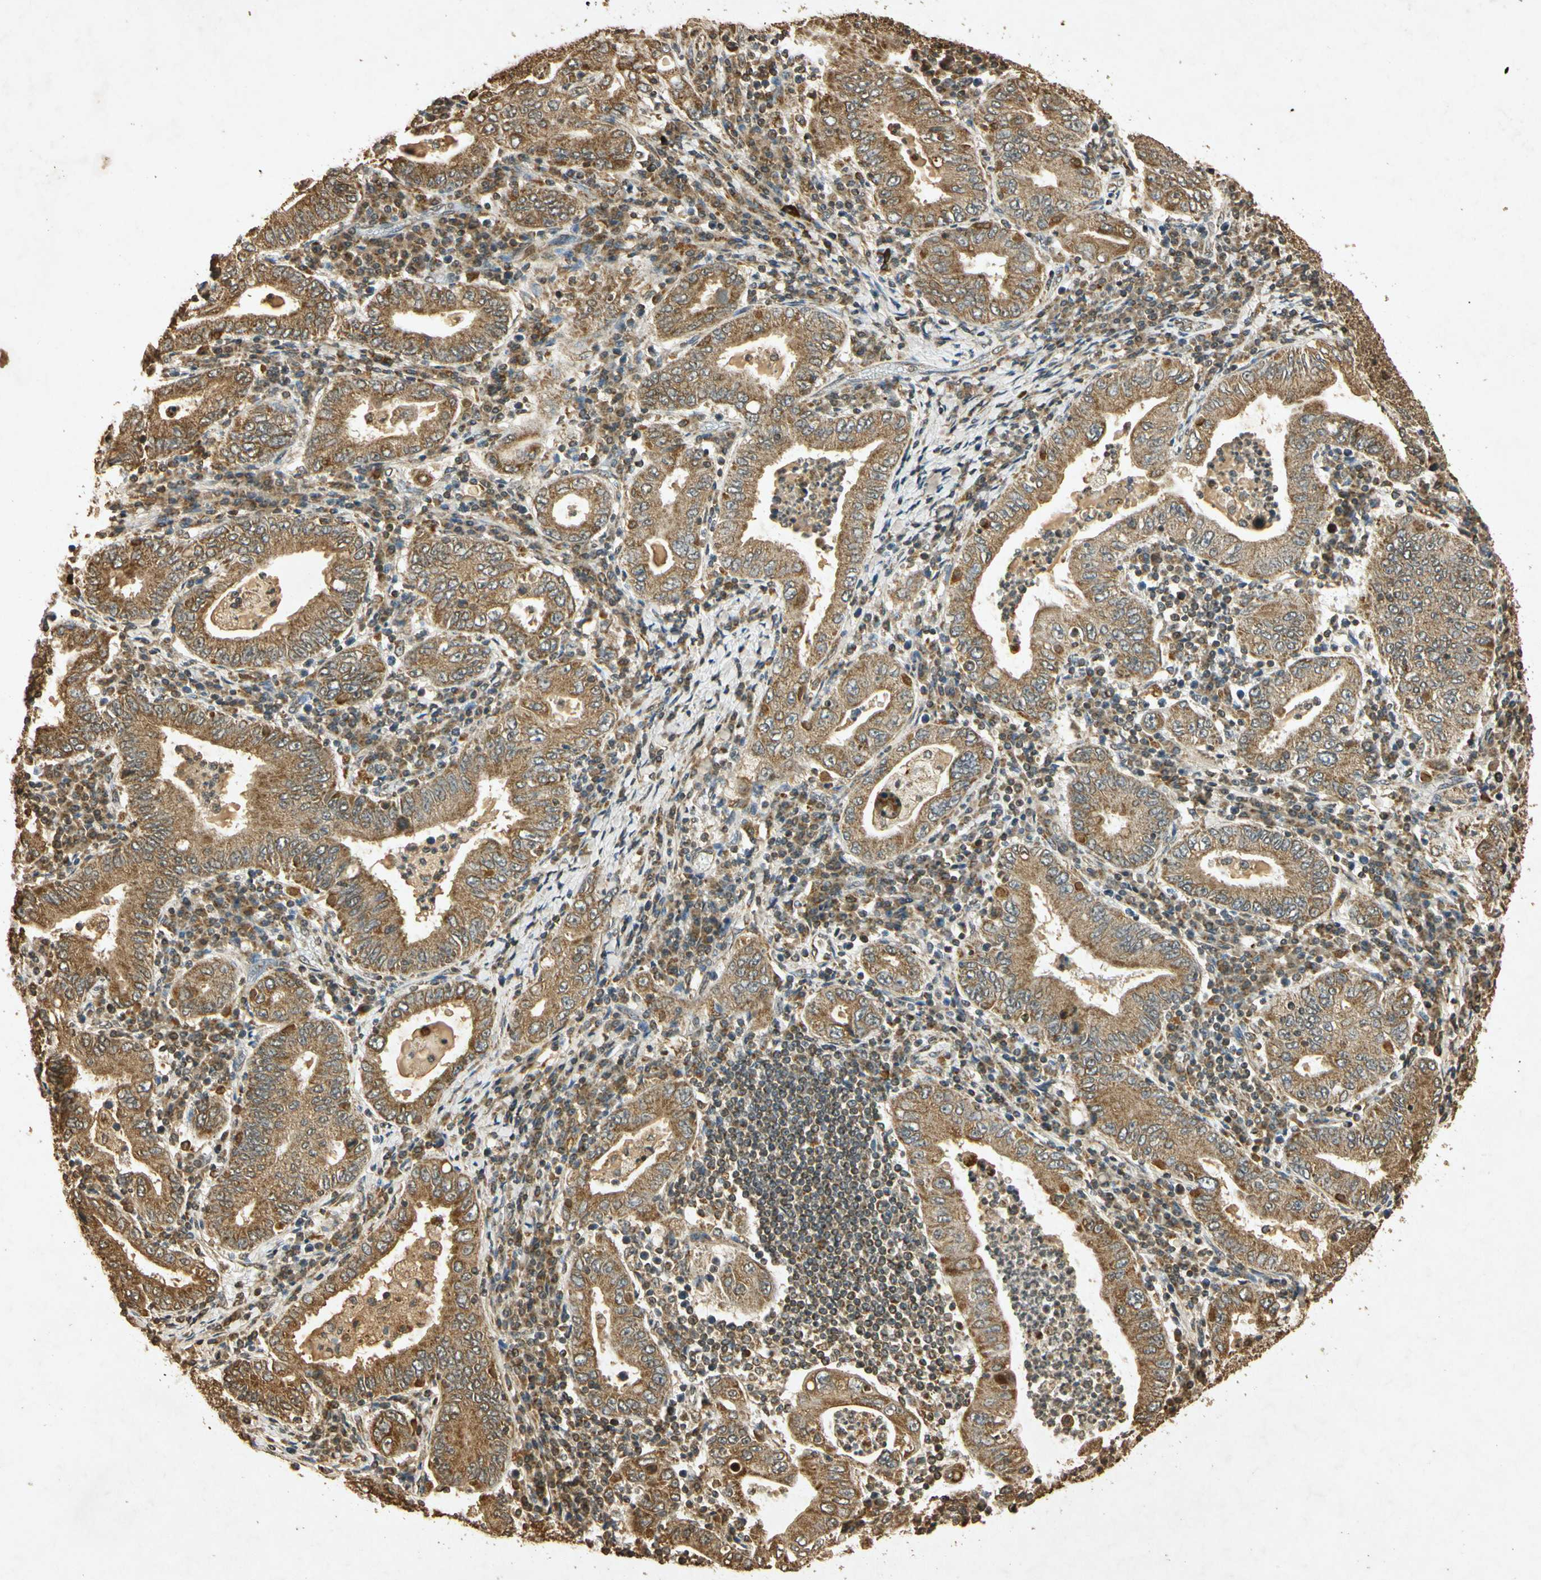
{"staining": {"intensity": "moderate", "quantity": ">75%", "location": "cytoplasmic/membranous"}, "tissue": "stomach cancer", "cell_type": "Tumor cells", "image_type": "cancer", "snomed": [{"axis": "morphology", "description": "Normal tissue, NOS"}, {"axis": "morphology", "description": "Adenocarcinoma, NOS"}, {"axis": "topography", "description": "Esophagus"}, {"axis": "topography", "description": "Stomach, upper"}, {"axis": "topography", "description": "Peripheral nerve tissue"}], "caption": "Stomach adenocarcinoma tissue displays moderate cytoplasmic/membranous positivity in approximately >75% of tumor cells, visualized by immunohistochemistry.", "gene": "PRDX3", "patient": {"sex": "male", "age": 62}}